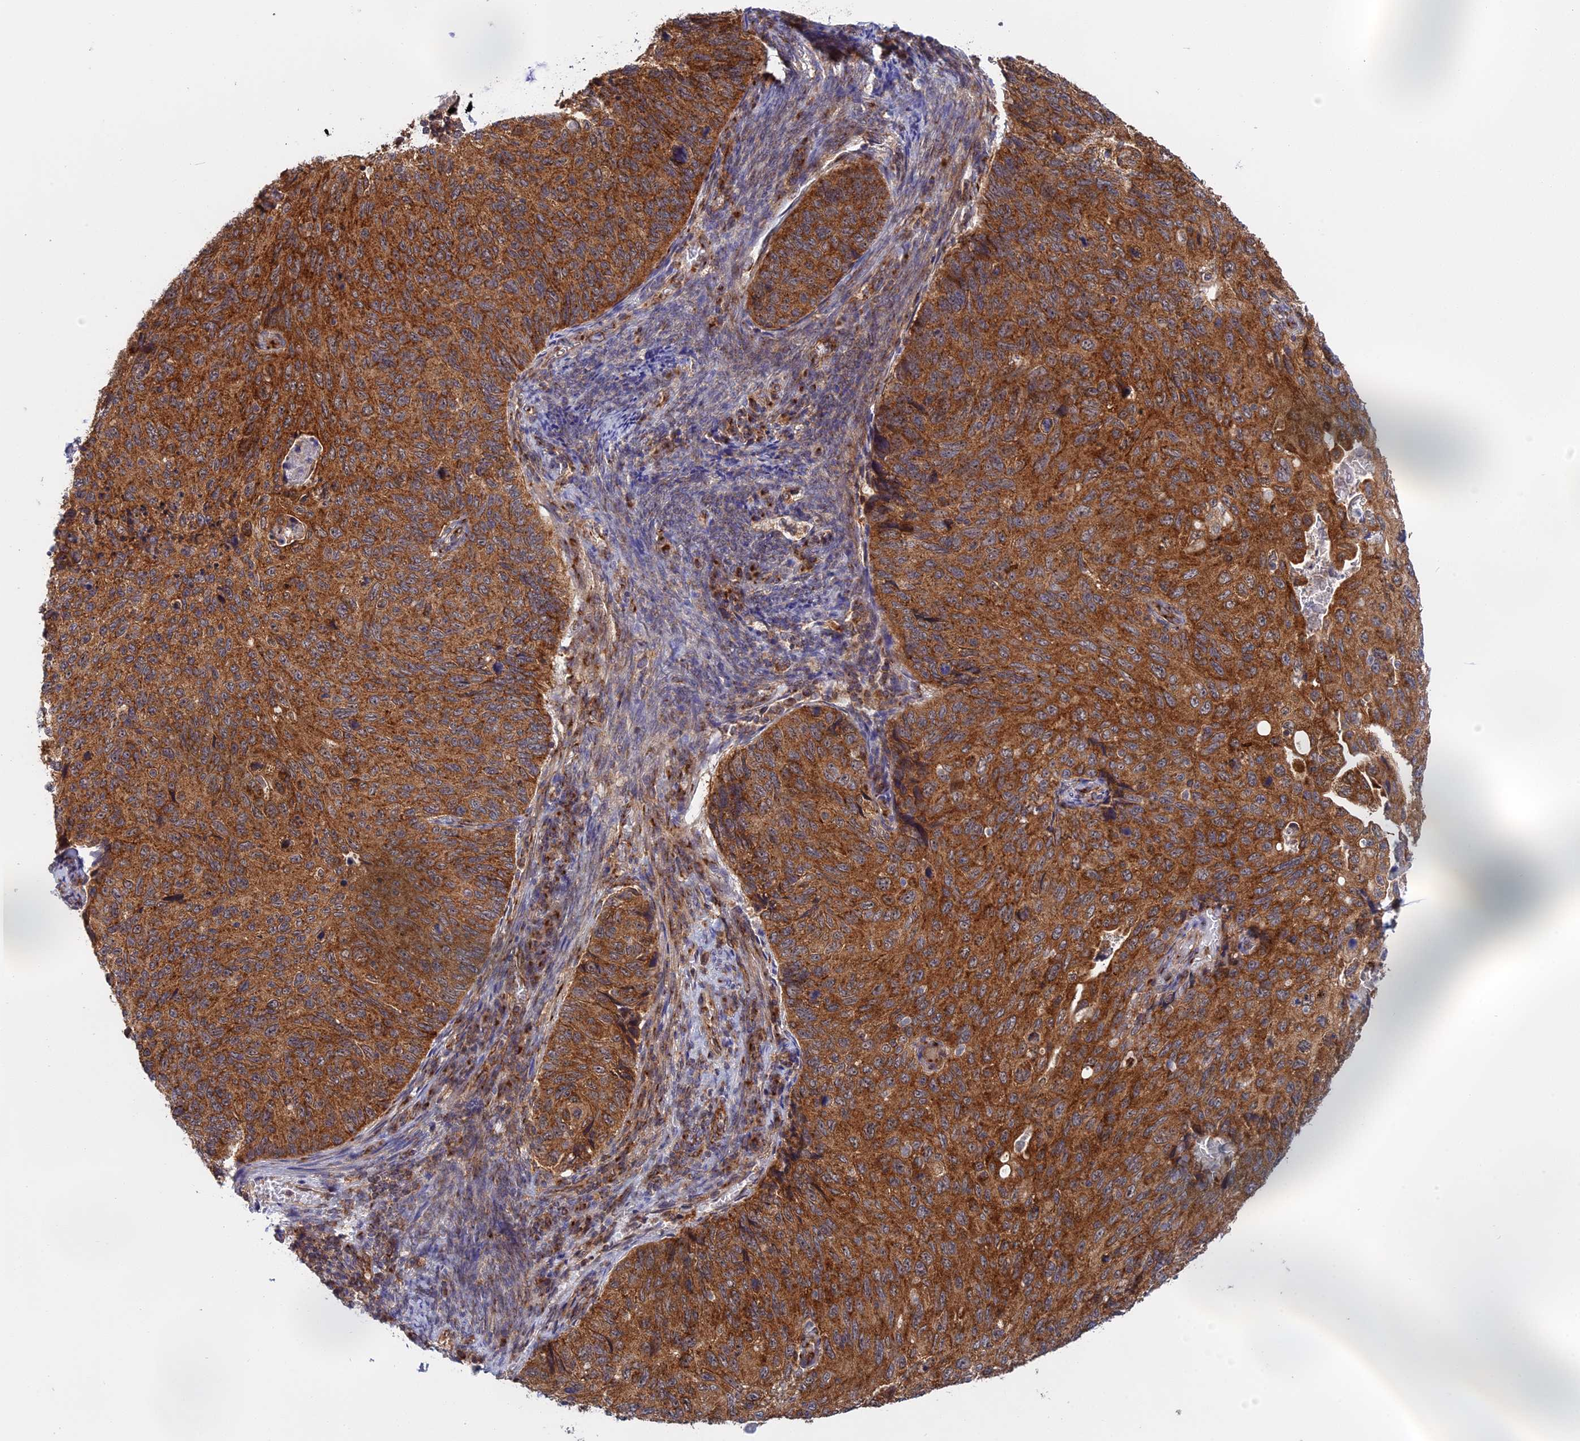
{"staining": {"intensity": "strong", "quantity": ">75%", "location": "cytoplasmic/membranous"}, "tissue": "cervical cancer", "cell_type": "Tumor cells", "image_type": "cancer", "snomed": [{"axis": "morphology", "description": "Squamous cell carcinoma, NOS"}, {"axis": "topography", "description": "Cervix"}], "caption": "Protein staining displays strong cytoplasmic/membranous positivity in approximately >75% of tumor cells in cervical cancer (squamous cell carcinoma). The staining was performed using DAB (3,3'-diaminobenzidine) to visualize the protein expression in brown, while the nuclei were stained in blue with hematoxylin (Magnification: 20x).", "gene": "CLINT1", "patient": {"sex": "female", "age": 70}}